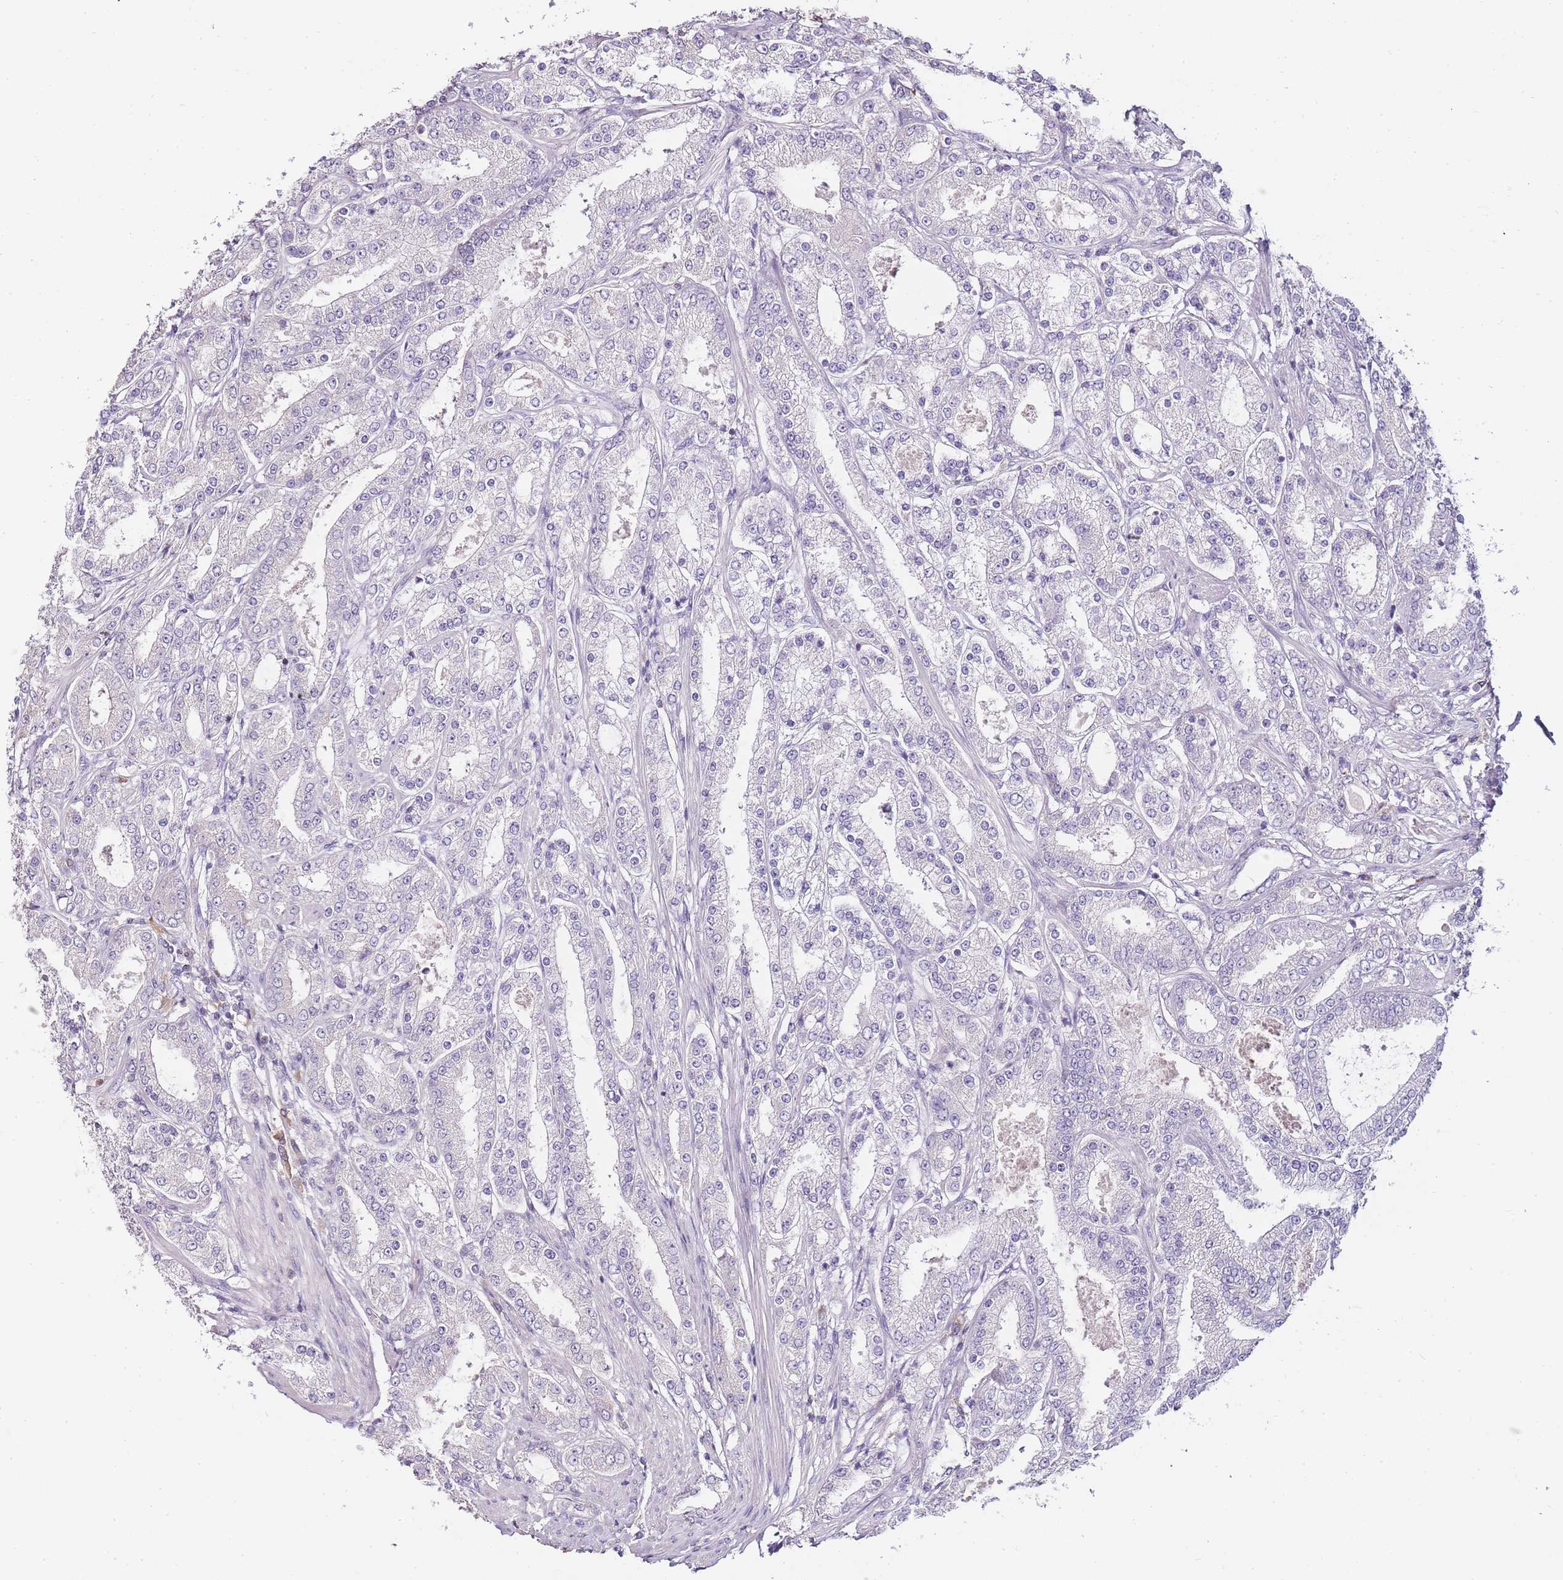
{"staining": {"intensity": "negative", "quantity": "none", "location": "none"}, "tissue": "prostate cancer", "cell_type": "Tumor cells", "image_type": "cancer", "snomed": [{"axis": "morphology", "description": "Adenocarcinoma, High grade"}, {"axis": "topography", "description": "Prostate"}], "caption": "DAB (3,3'-diaminobenzidine) immunohistochemical staining of human high-grade adenocarcinoma (prostate) shows no significant positivity in tumor cells.", "gene": "ZBP1", "patient": {"sex": "male", "age": 68}}